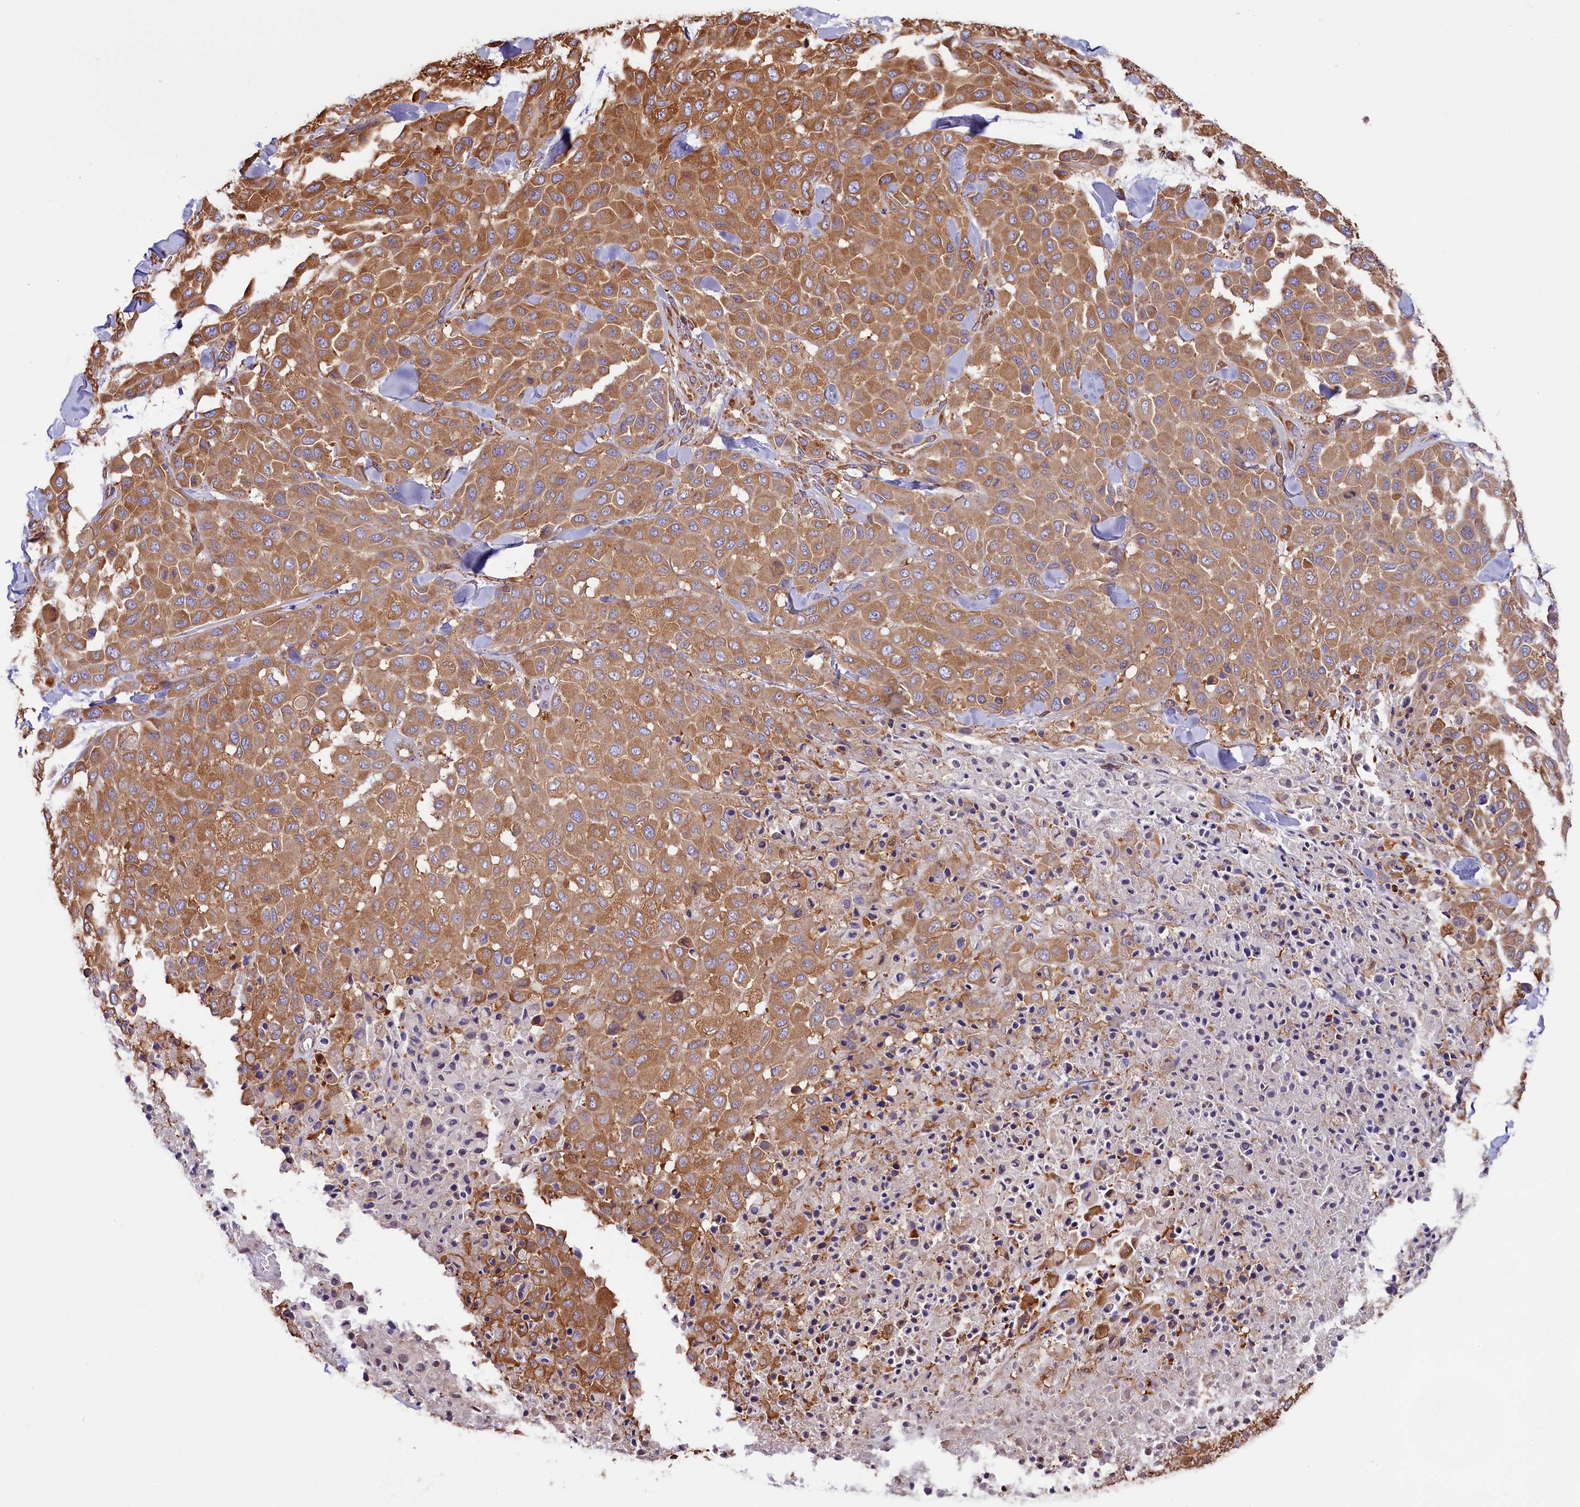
{"staining": {"intensity": "moderate", "quantity": ">75%", "location": "cytoplasmic/membranous"}, "tissue": "melanoma", "cell_type": "Tumor cells", "image_type": "cancer", "snomed": [{"axis": "morphology", "description": "Malignant melanoma, Metastatic site"}, {"axis": "topography", "description": "Skin"}], "caption": "A histopathology image of melanoma stained for a protein demonstrates moderate cytoplasmic/membranous brown staining in tumor cells.", "gene": "GYS1", "patient": {"sex": "female", "age": 81}}